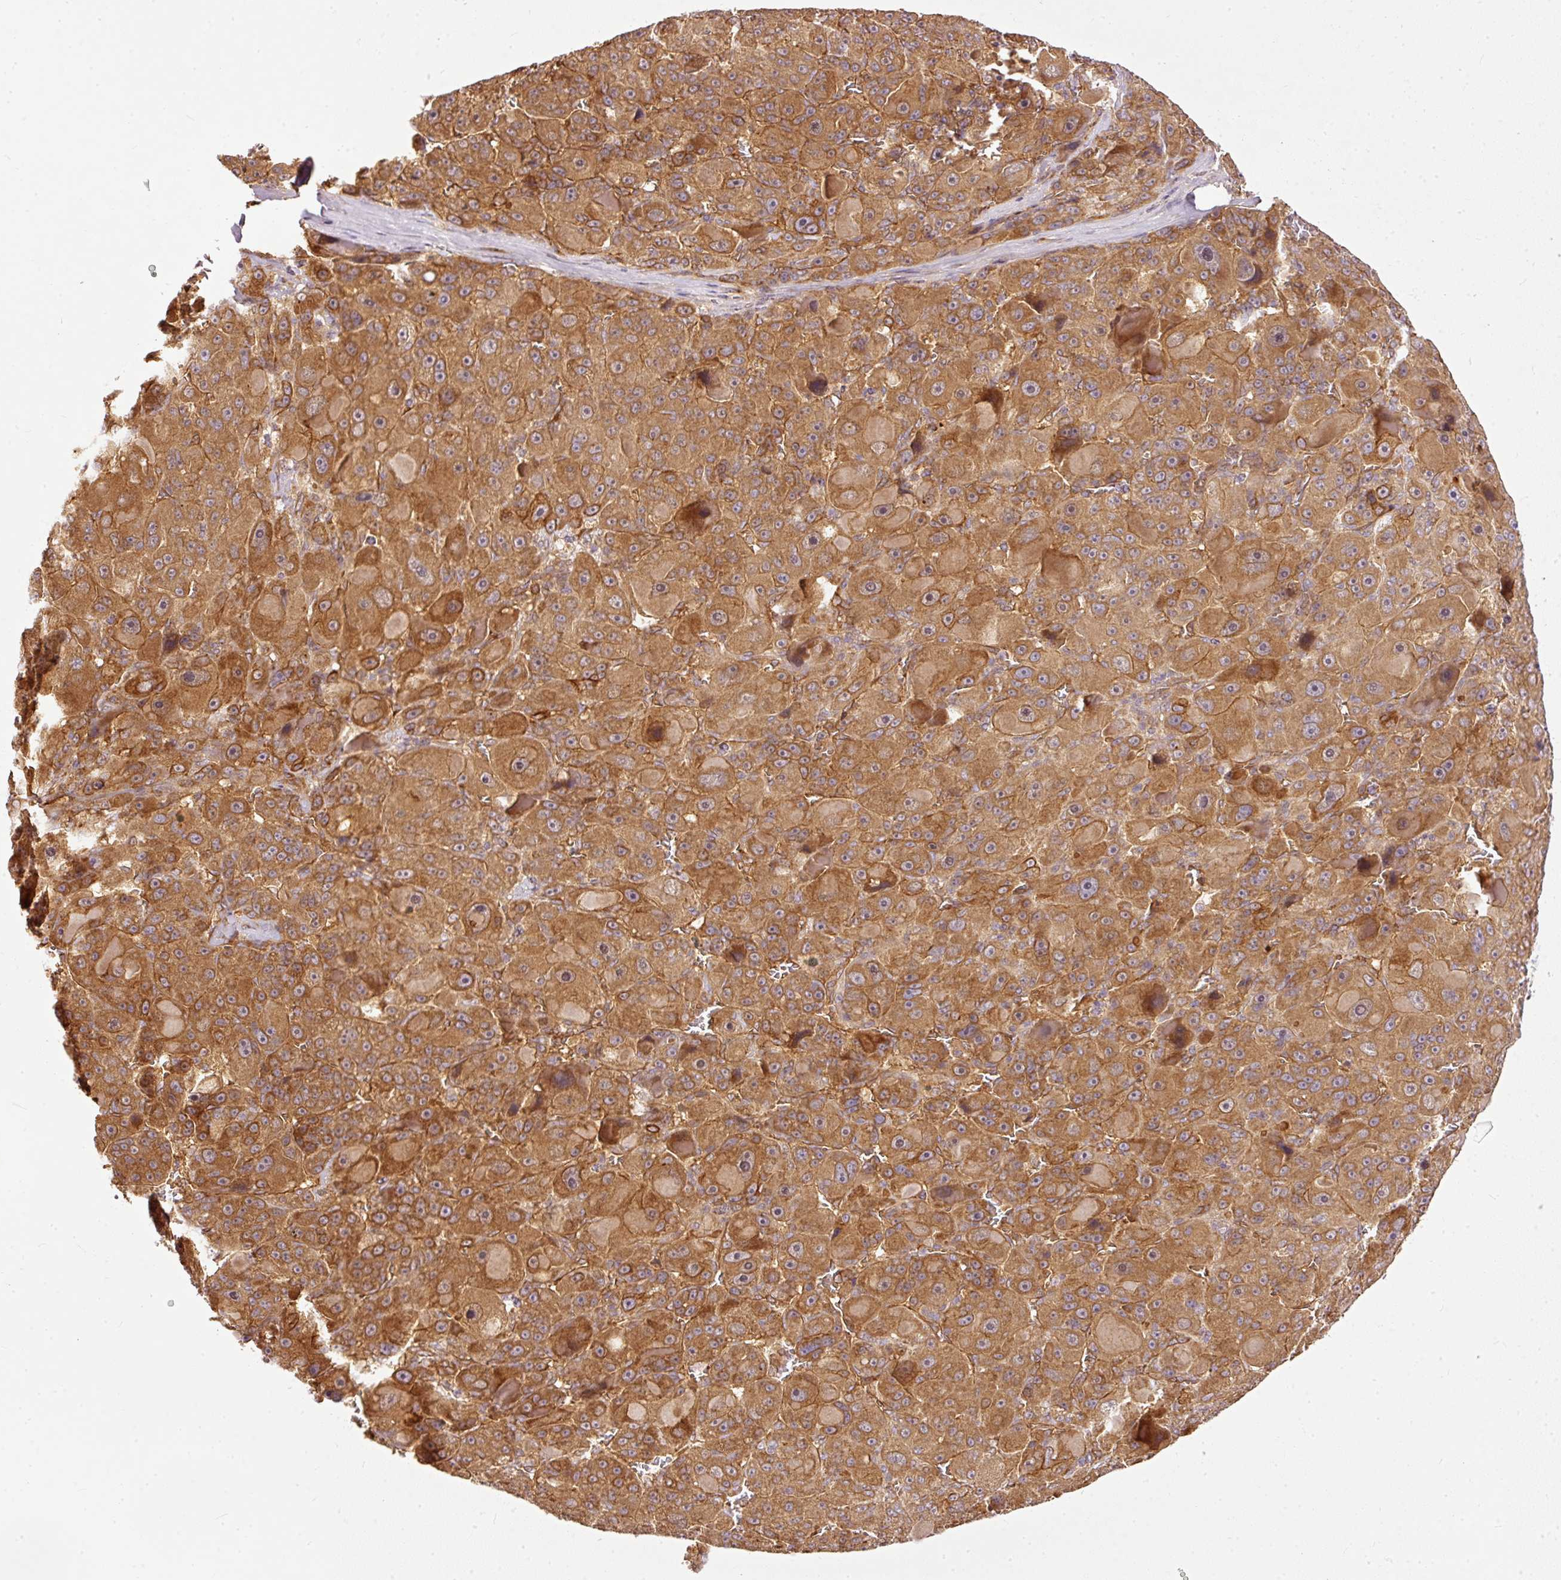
{"staining": {"intensity": "strong", "quantity": ">75%", "location": "cytoplasmic/membranous"}, "tissue": "liver cancer", "cell_type": "Tumor cells", "image_type": "cancer", "snomed": [{"axis": "morphology", "description": "Carcinoma, Hepatocellular, NOS"}, {"axis": "topography", "description": "Liver"}], "caption": "Immunohistochemistry (IHC) (DAB) staining of human liver hepatocellular carcinoma reveals strong cytoplasmic/membranous protein staining in approximately >75% of tumor cells. The staining is performed using DAB brown chromogen to label protein expression. The nuclei are counter-stained blue using hematoxylin.", "gene": "MIF4GD", "patient": {"sex": "male", "age": 76}}